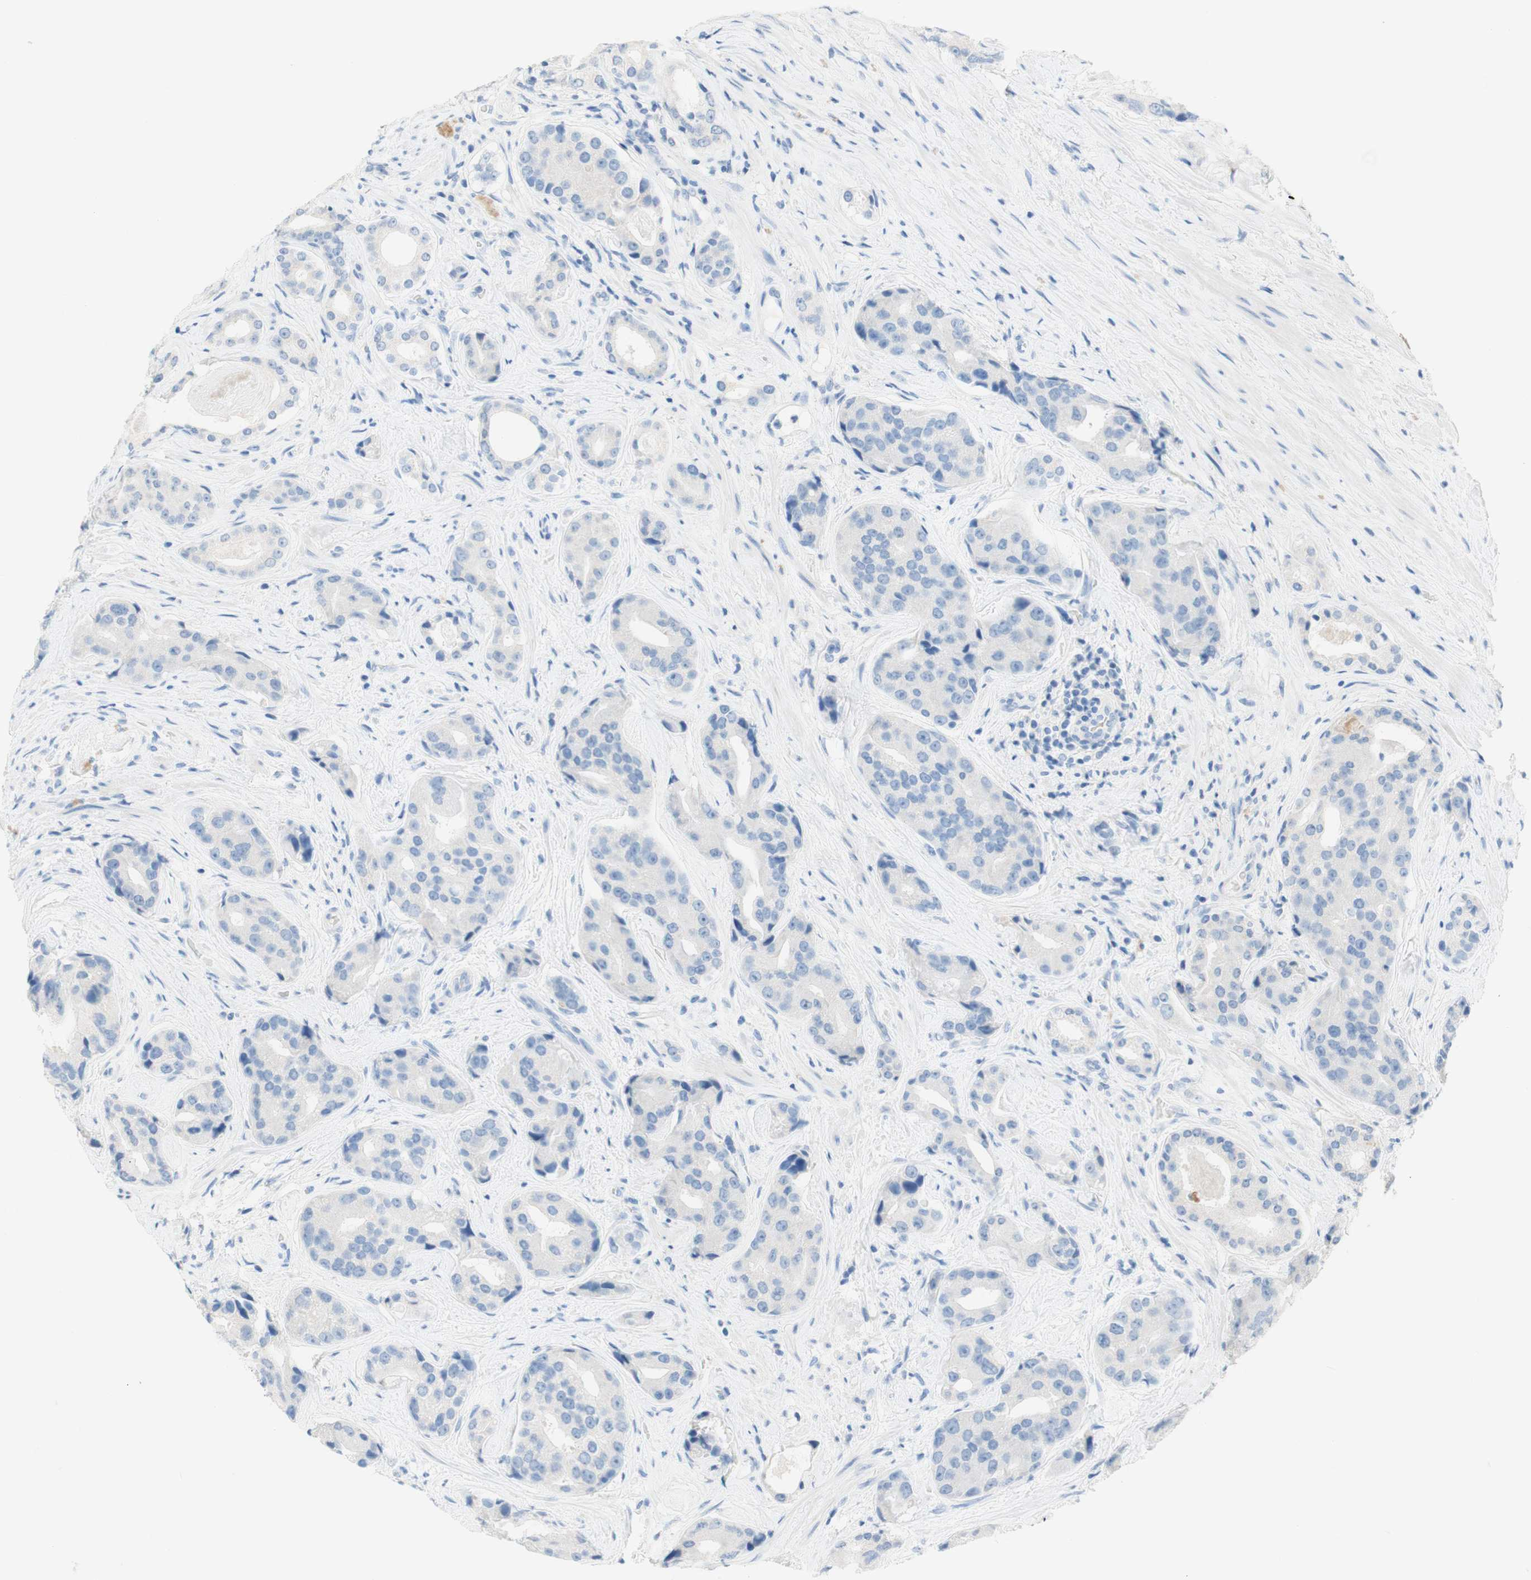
{"staining": {"intensity": "negative", "quantity": "none", "location": "none"}, "tissue": "prostate cancer", "cell_type": "Tumor cells", "image_type": "cancer", "snomed": [{"axis": "morphology", "description": "Adenocarcinoma, High grade"}, {"axis": "topography", "description": "Prostate"}], "caption": "Human adenocarcinoma (high-grade) (prostate) stained for a protein using immunohistochemistry (IHC) demonstrates no staining in tumor cells.", "gene": "POLR2J3", "patient": {"sex": "male", "age": 71}}